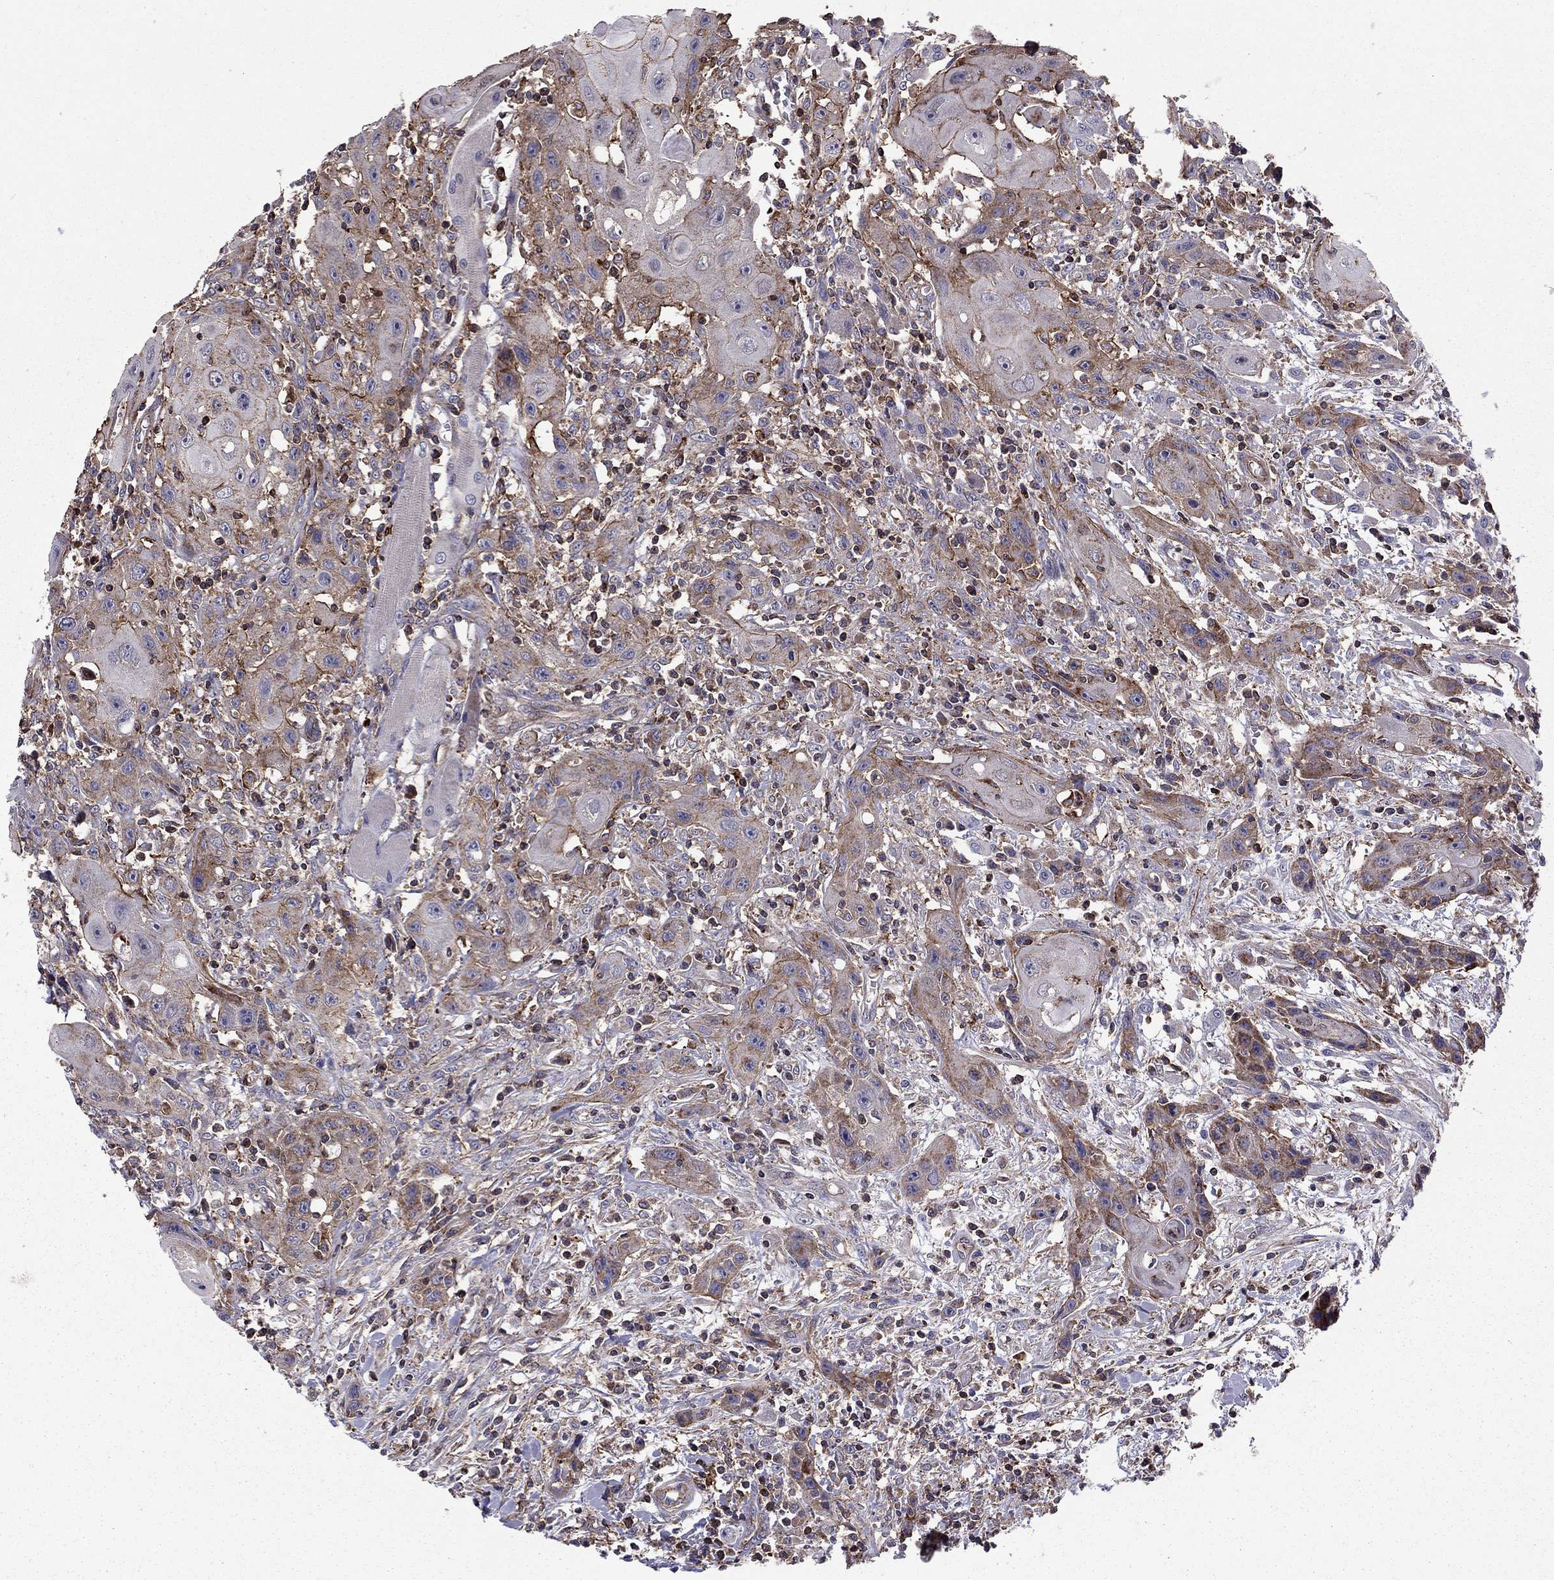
{"staining": {"intensity": "moderate", "quantity": "25%-75%", "location": "cytoplasmic/membranous"}, "tissue": "head and neck cancer", "cell_type": "Tumor cells", "image_type": "cancer", "snomed": [{"axis": "morphology", "description": "Normal tissue, NOS"}, {"axis": "morphology", "description": "Squamous cell carcinoma, NOS"}, {"axis": "topography", "description": "Oral tissue"}, {"axis": "topography", "description": "Head-Neck"}], "caption": "Head and neck cancer (squamous cell carcinoma) tissue shows moderate cytoplasmic/membranous positivity in about 25%-75% of tumor cells, visualized by immunohistochemistry.", "gene": "ALG6", "patient": {"sex": "male", "age": 71}}